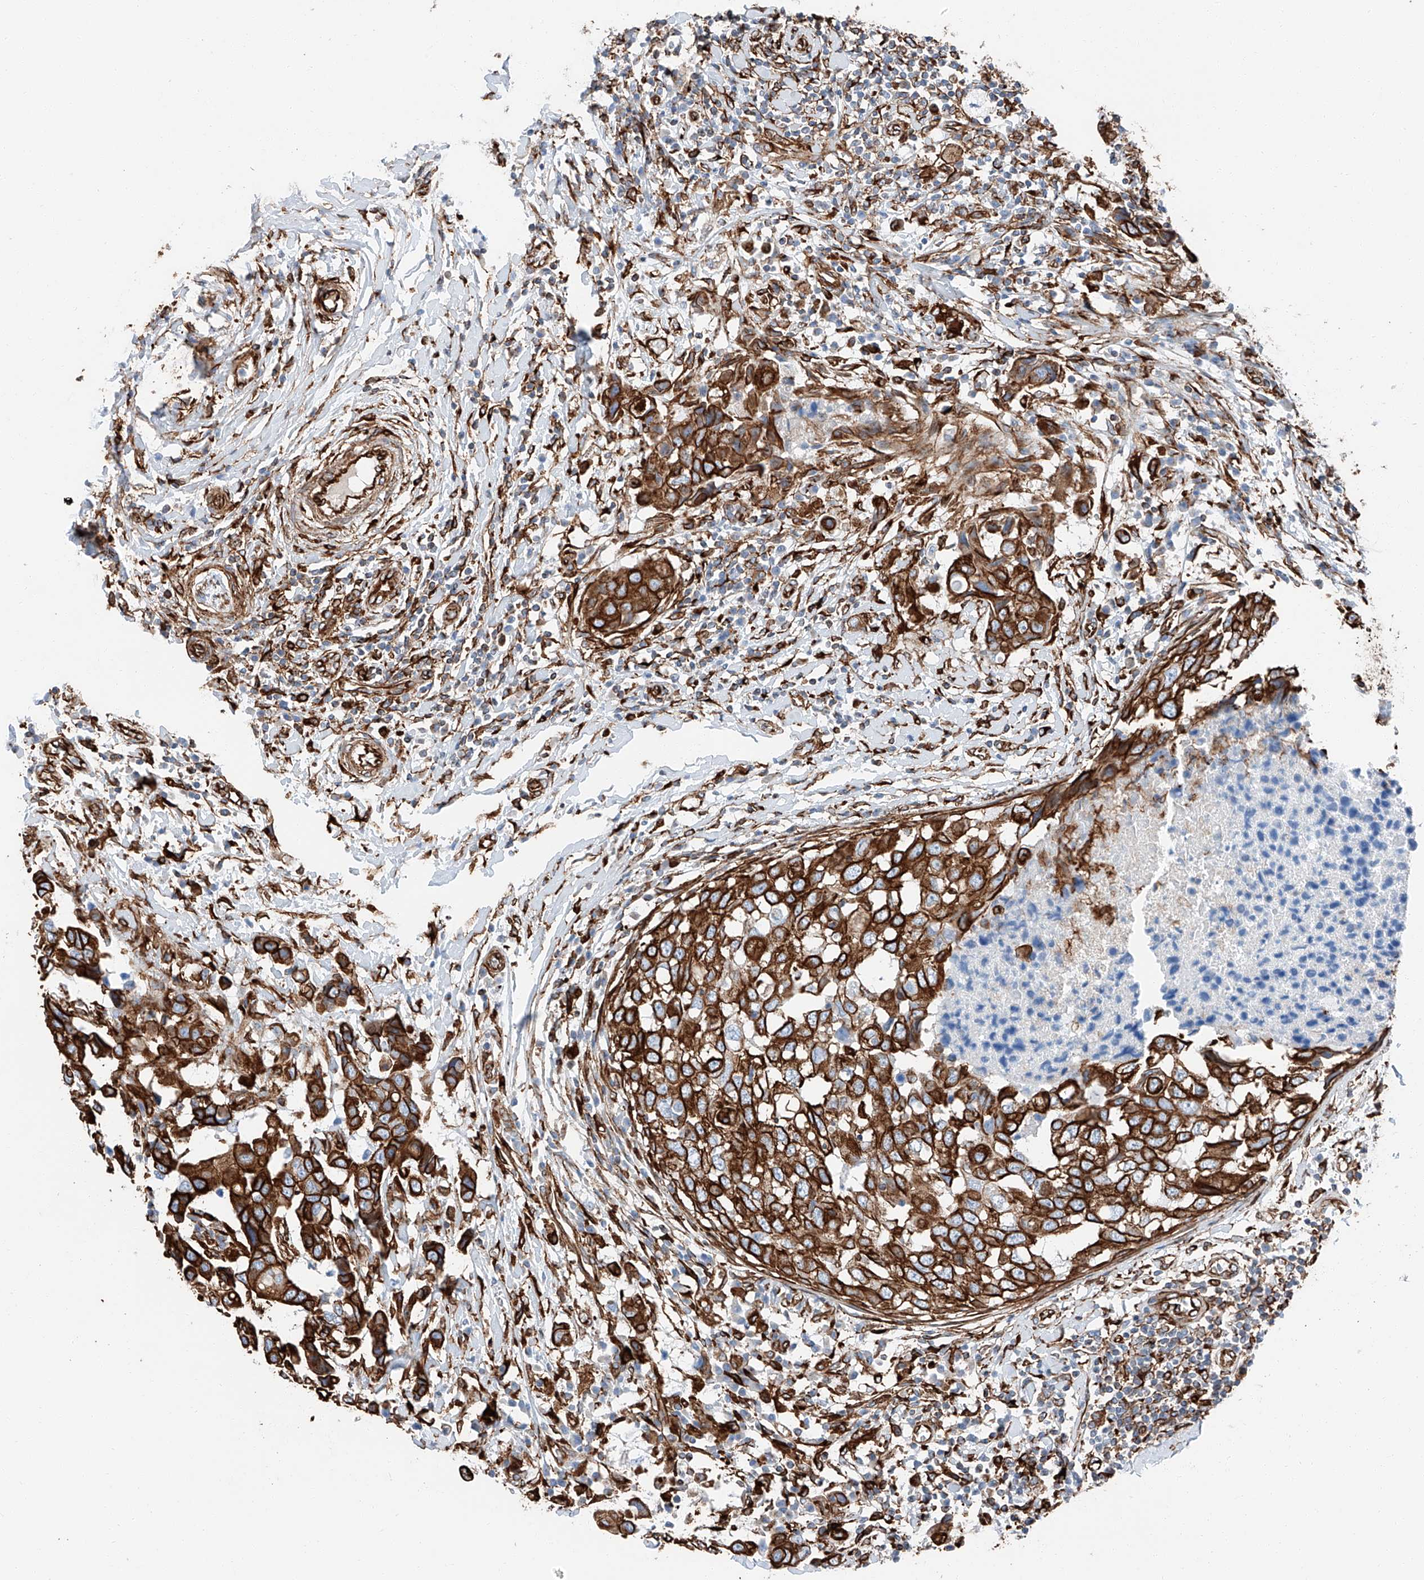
{"staining": {"intensity": "strong", "quantity": ">75%", "location": "cytoplasmic/membranous"}, "tissue": "breast cancer", "cell_type": "Tumor cells", "image_type": "cancer", "snomed": [{"axis": "morphology", "description": "Duct carcinoma"}, {"axis": "topography", "description": "Breast"}], "caption": "Immunohistochemistry (IHC) photomicrograph of breast cancer stained for a protein (brown), which demonstrates high levels of strong cytoplasmic/membranous expression in about >75% of tumor cells.", "gene": "ZNF804A", "patient": {"sex": "female", "age": 27}}